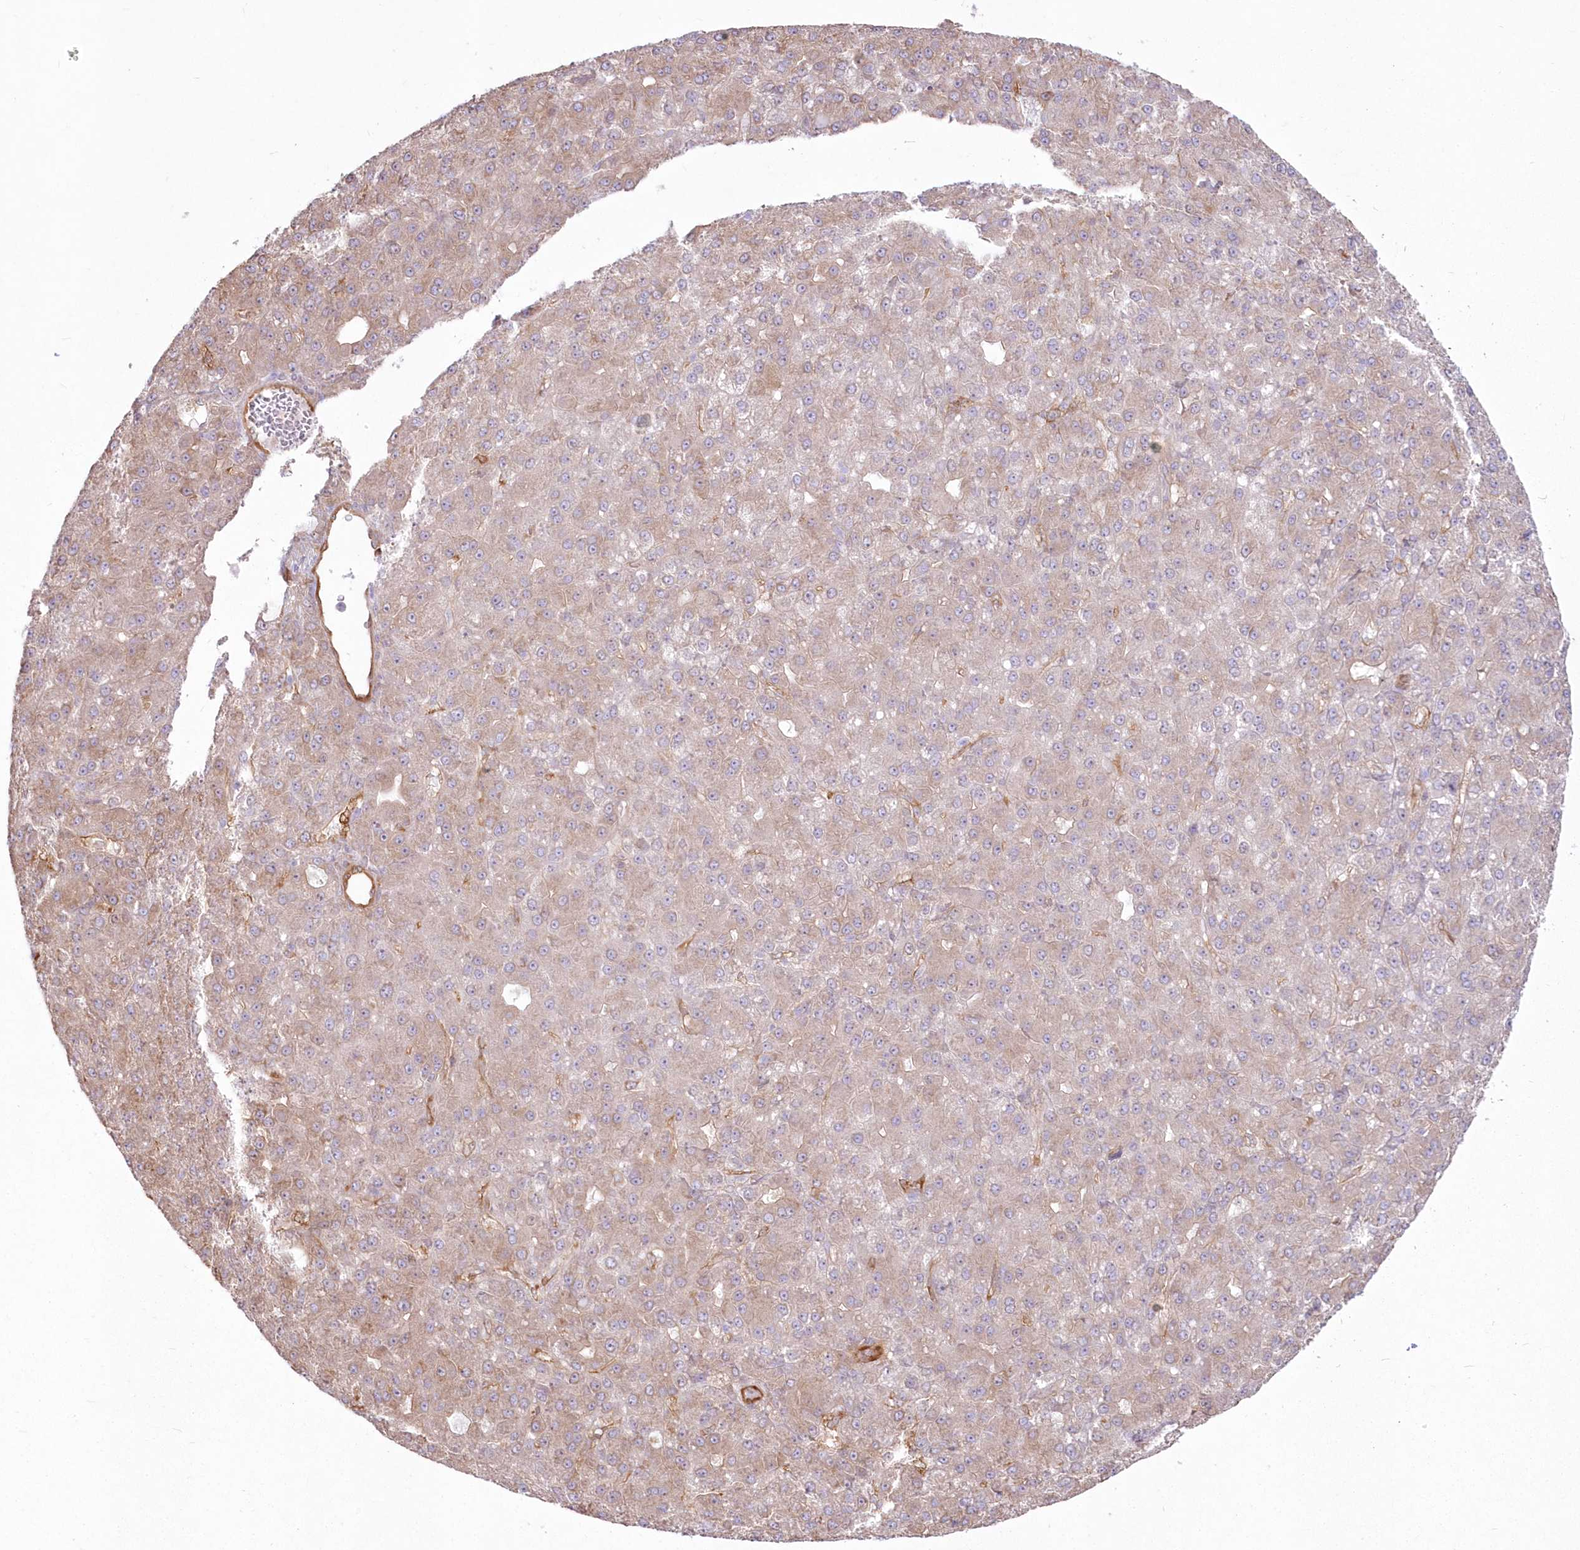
{"staining": {"intensity": "weak", "quantity": ">75%", "location": "cytoplasmic/membranous"}, "tissue": "liver cancer", "cell_type": "Tumor cells", "image_type": "cancer", "snomed": [{"axis": "morphology", "description": "Carcinoma, Hepatocellular, NOS"}, {"axis": "topography", "description": "Liver"}], "caption": "This is an image of IHC staining of liver cancer, which shows weak staining in the cytoplasmic/membranous of tumor cells.", "gene": "SH3PXD2B", "patient": {"sex": "male", "age": 67}}